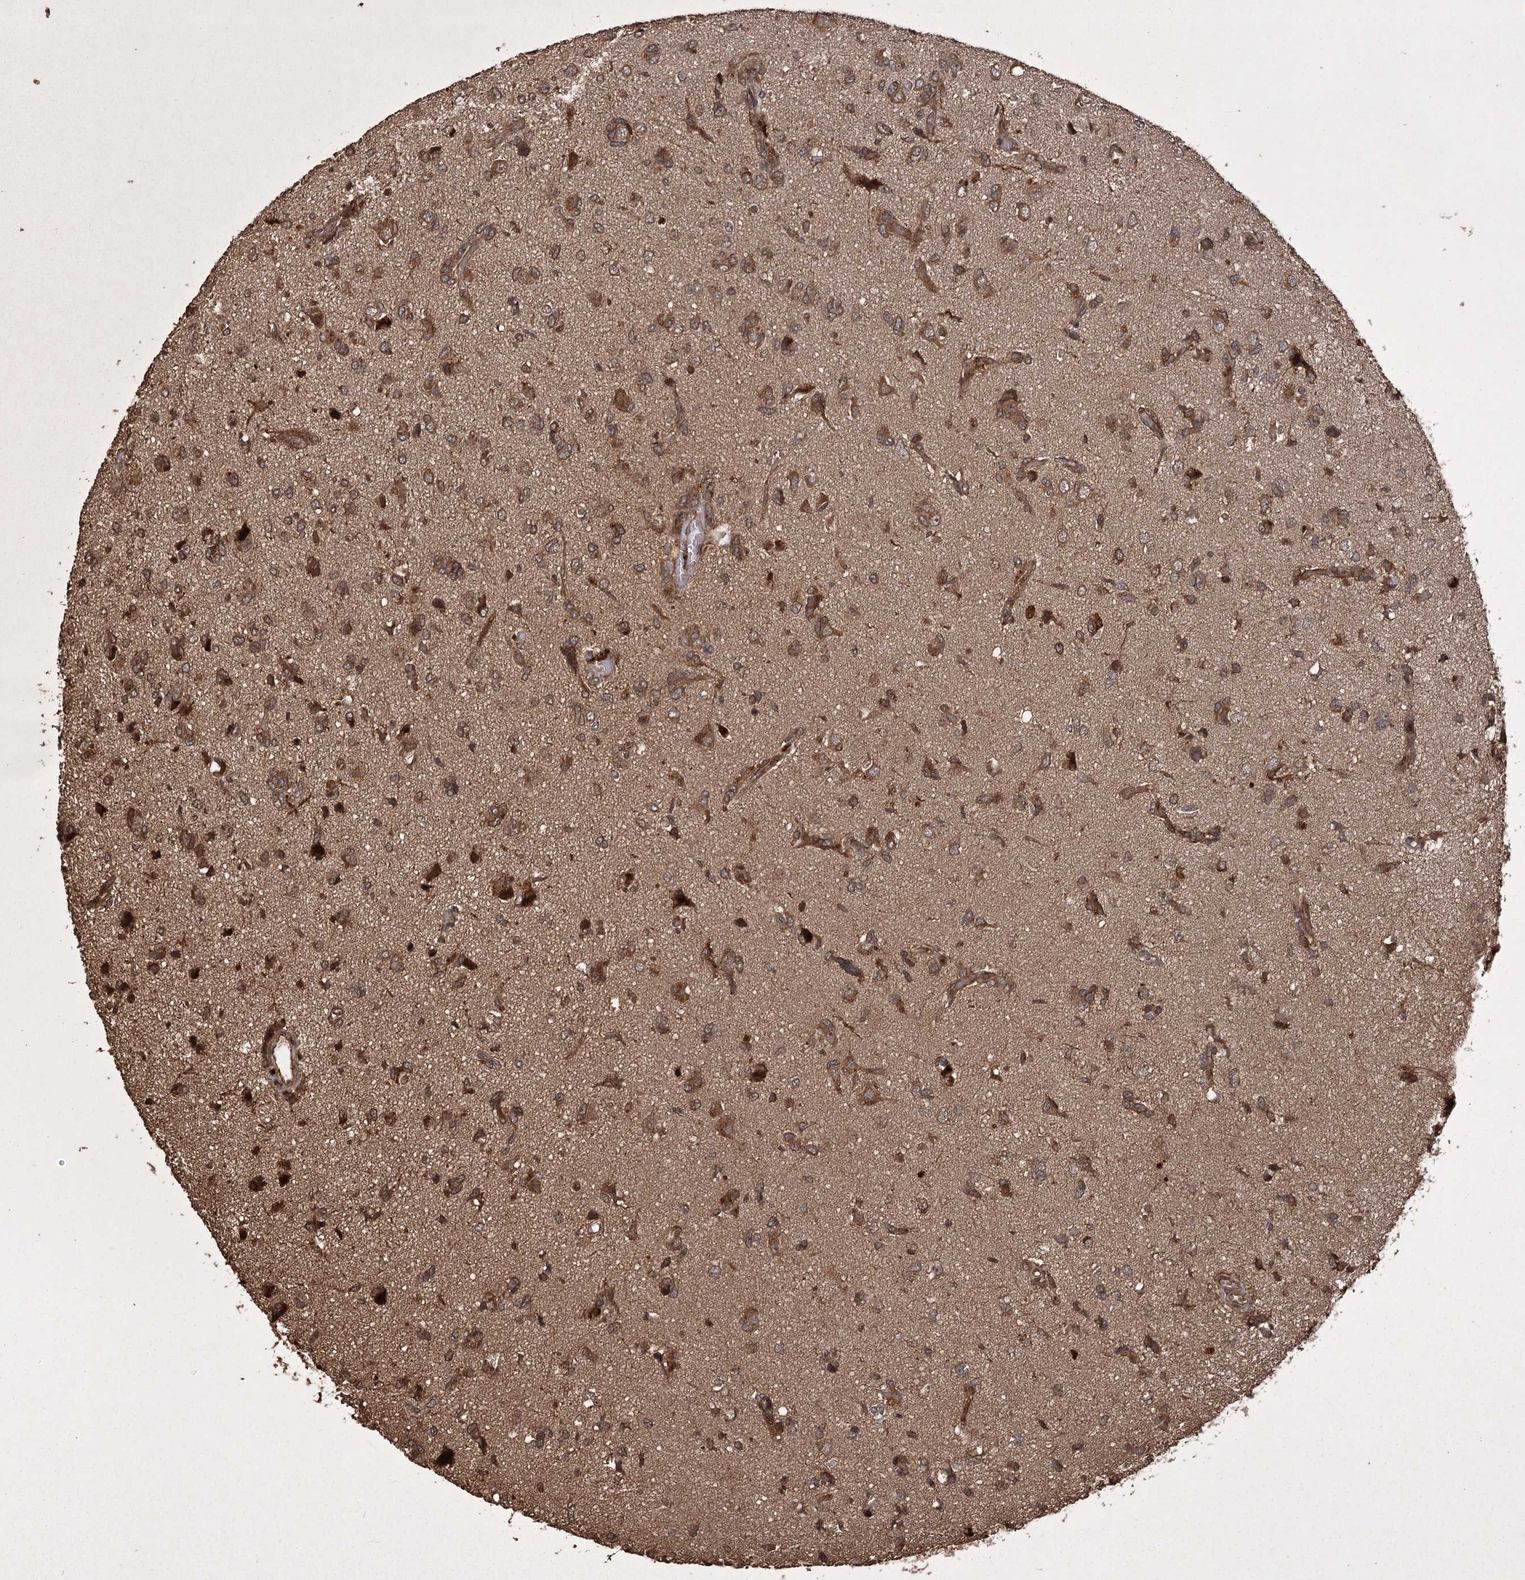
{"staining": {"intensity": "moderate", "quantity": ">75%", "location": "cytoplasmic/membranous"}, "tissue": "glioma", "cell_type": "Tumor cells", "image_type": "cancer", "snomed": [{"axis": "morphology", "description": "Glioma, malignant, High grade"}, {"axis": "topography", "description": "Brain"}], "caption": "High-grade glioma (malignant) stained for a protein shows moderate cytoplasmic/membranous positivity in tumor cells.", "gene": "RPAP3", "patient": {"sex": "female", "age": 59}}